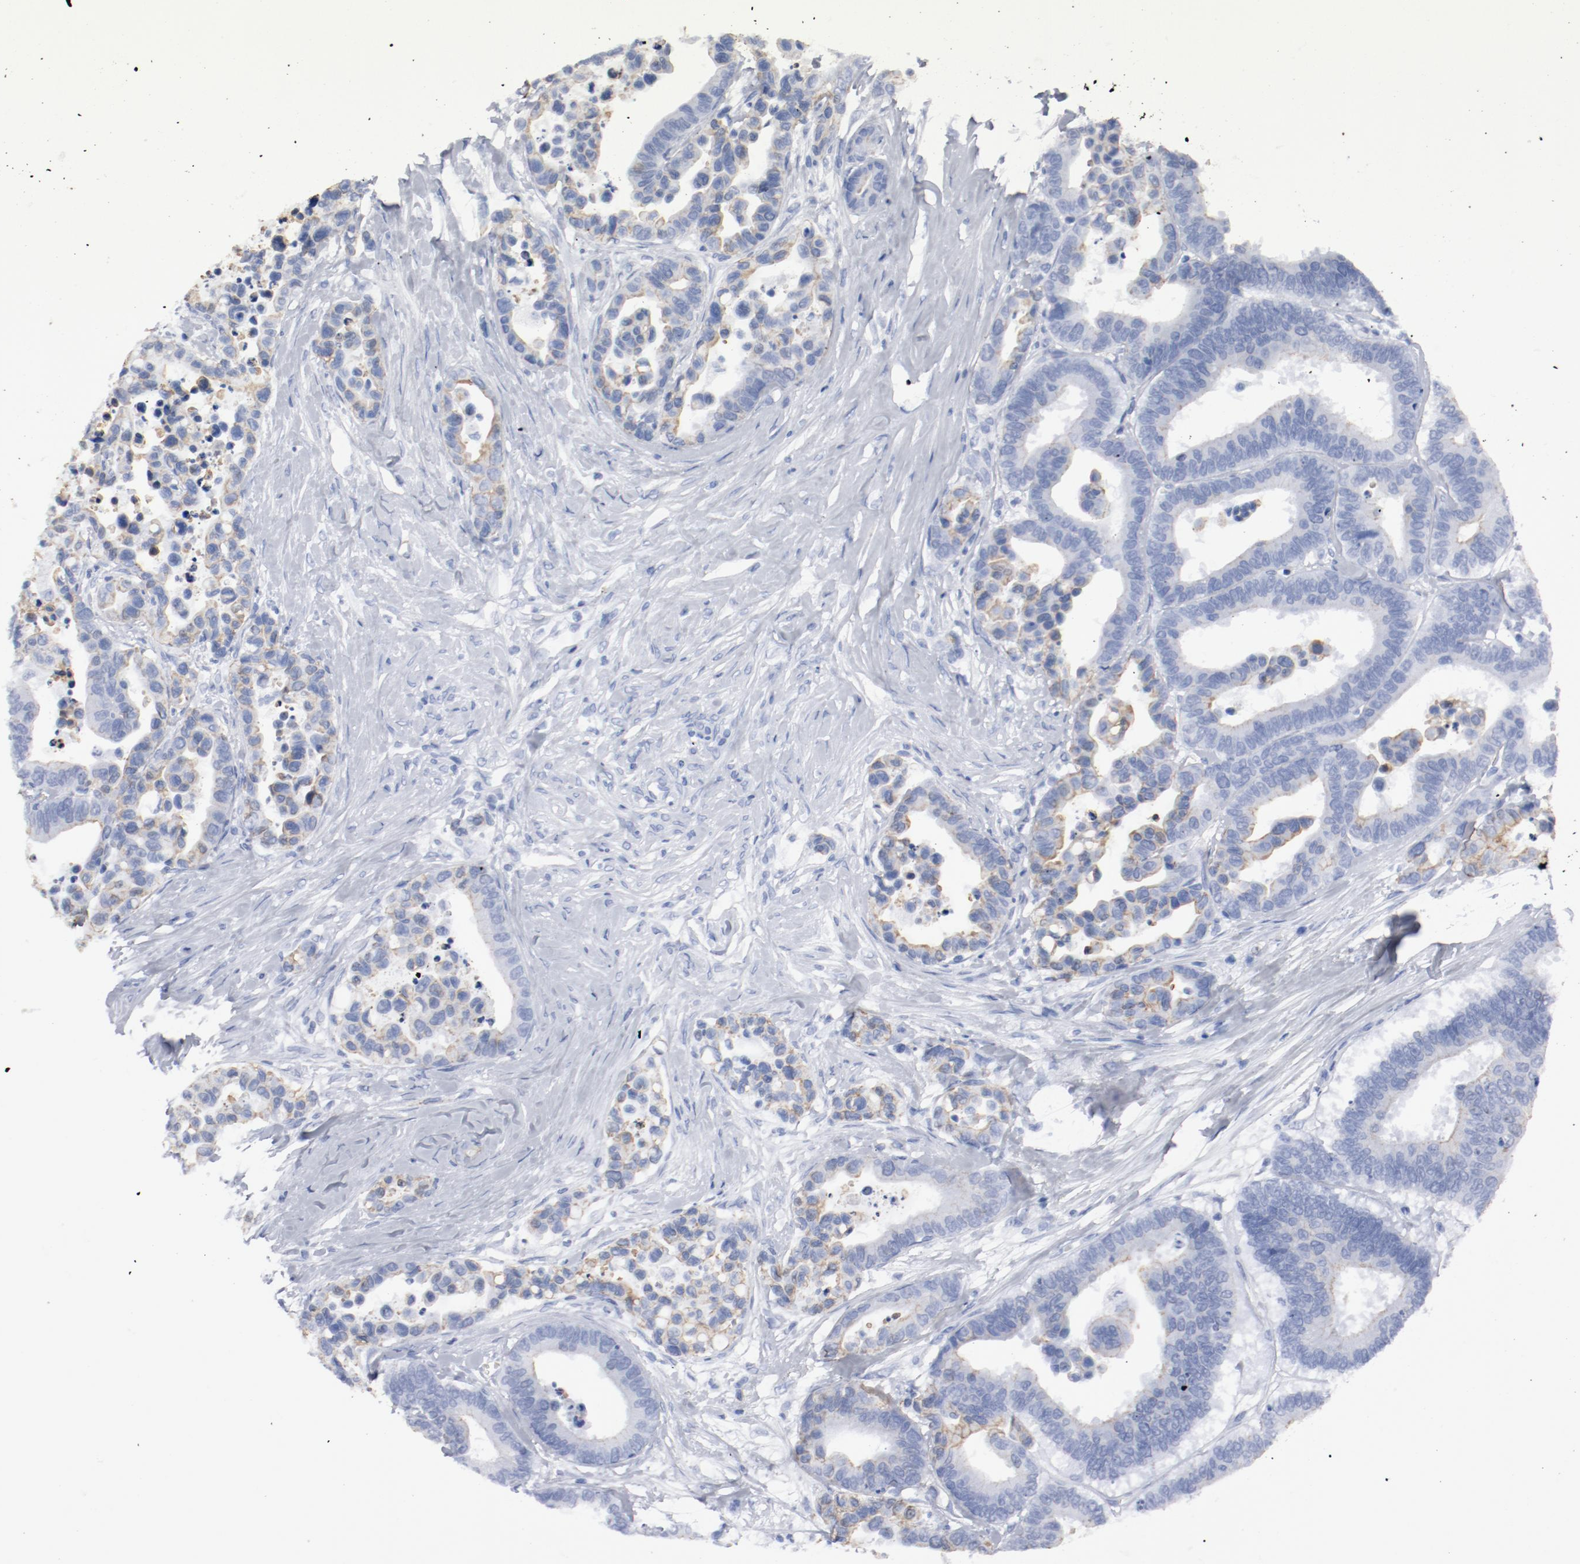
{"staining": {"intensity": "moderate", "quantity": "<25%", "location": "cytoplasmic/membranous"}, "tissue": "colorectal cancer", "cell_type": "Tumor cells", "image_type": "cancer", "snomed": [{"axis": "morphology", "description": "Adenocarcinoma, NOS"}, {"axis": "topography", "description": "Colon"}], "caption": "An image of colorectal cancer (adenocarcinoma) stained for a protein displays moderate cytoplasmic/membranous brown staining in tumor cells.", "gene": "TSPAN6", "patient": {"sex": "male", "age": 82}}